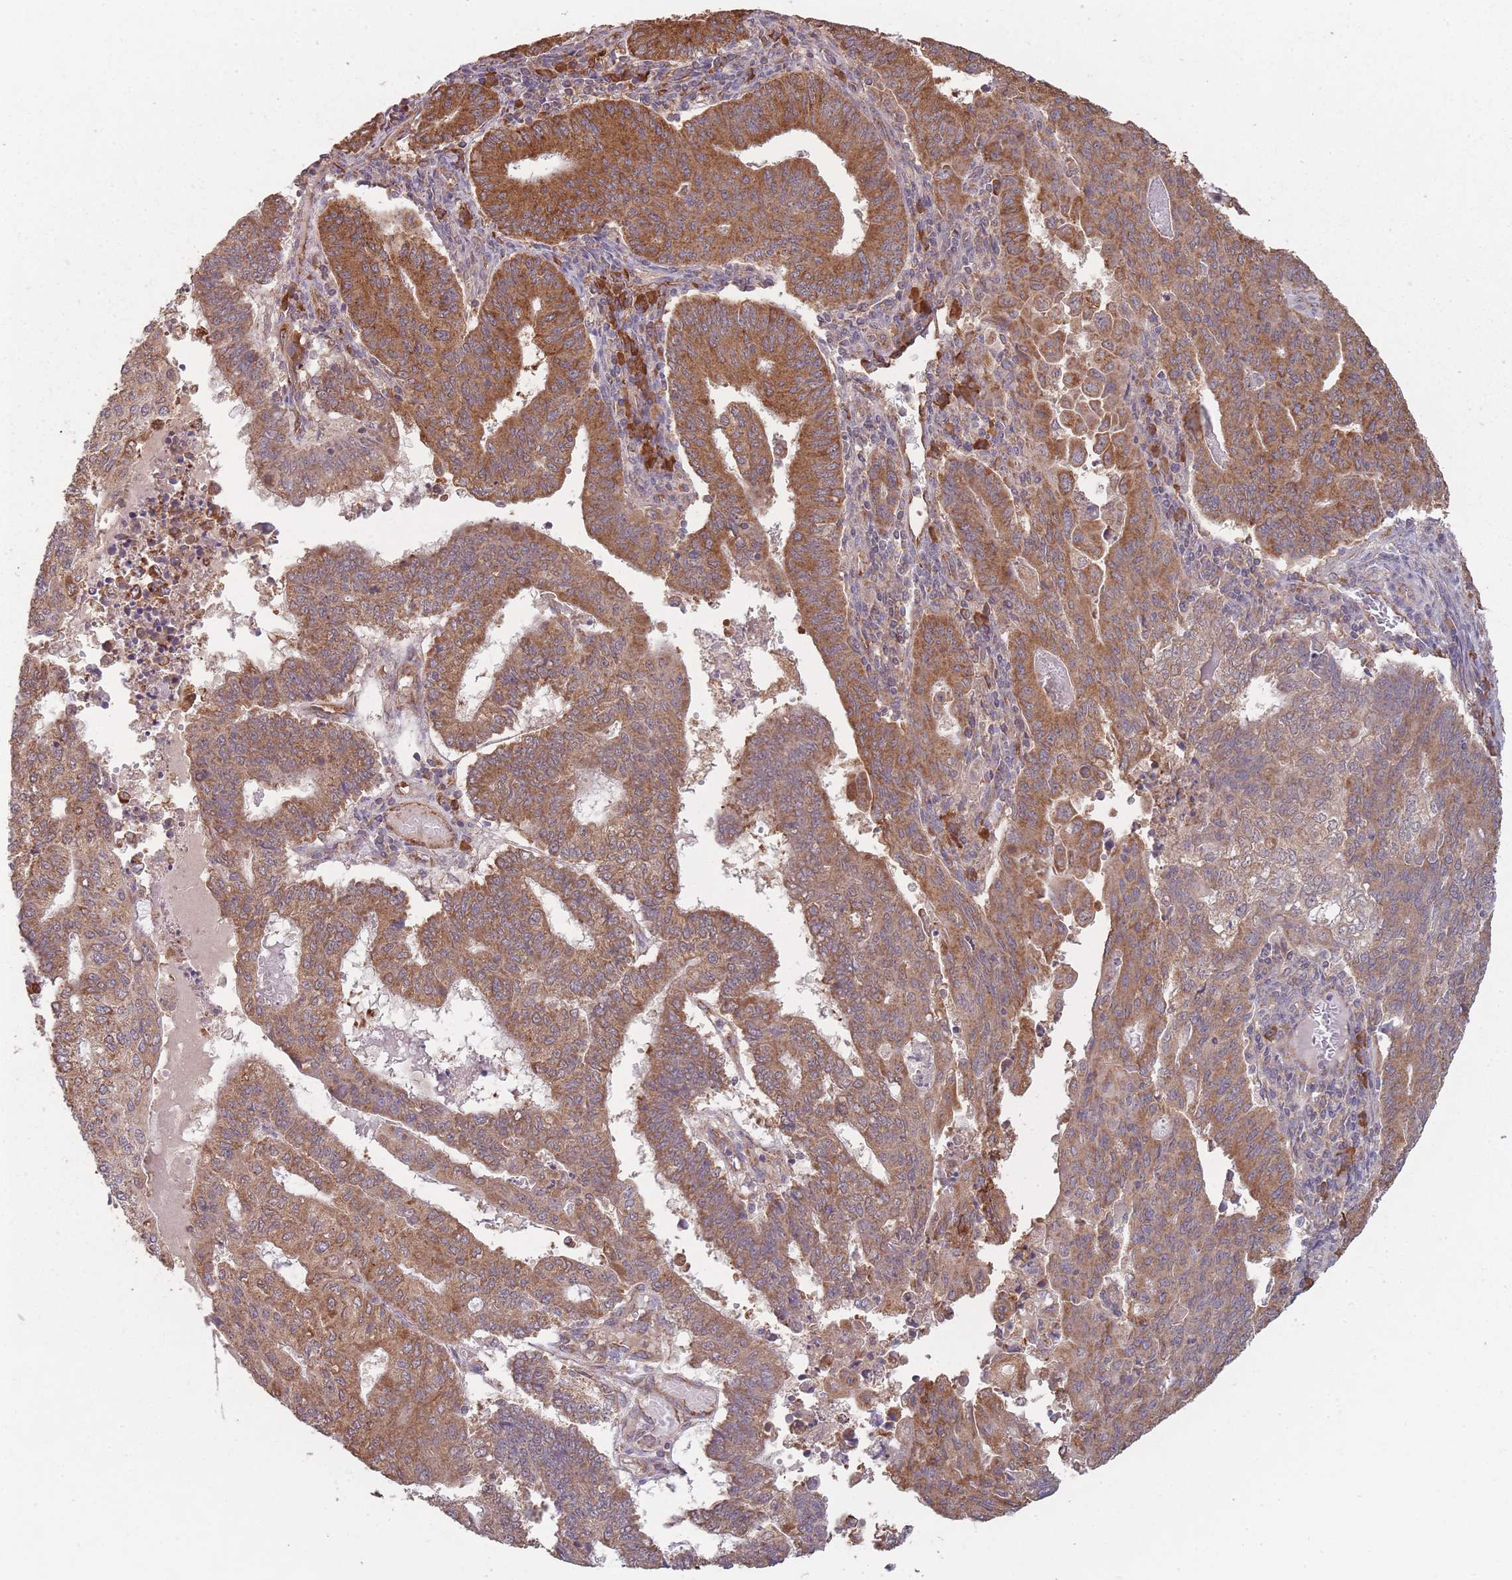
{"staining": {"intensity": "strong", "quantity": ">75%", "location": "cytoplasmic/membranous"}, "tissue": "endometrial cancer", "cell_type": "Tumor cells", "image_type": "cancer", "snomed": [{"axis": "morphology", "description": "Adenocarcinoma, NOS"}, {"axis": "topography", "description": "Endometrium"}], "caption": "An immunohistochemistry (IHC) histopathology image of tumor tissue is shown. Protein staining in brown shows strong cytoplasmic/membranous positivity in endometrial cancer (adenocarcinoma) within tumor cells.", "gene": "SANBR", "patient": {"sex": "female", "age": 59}}